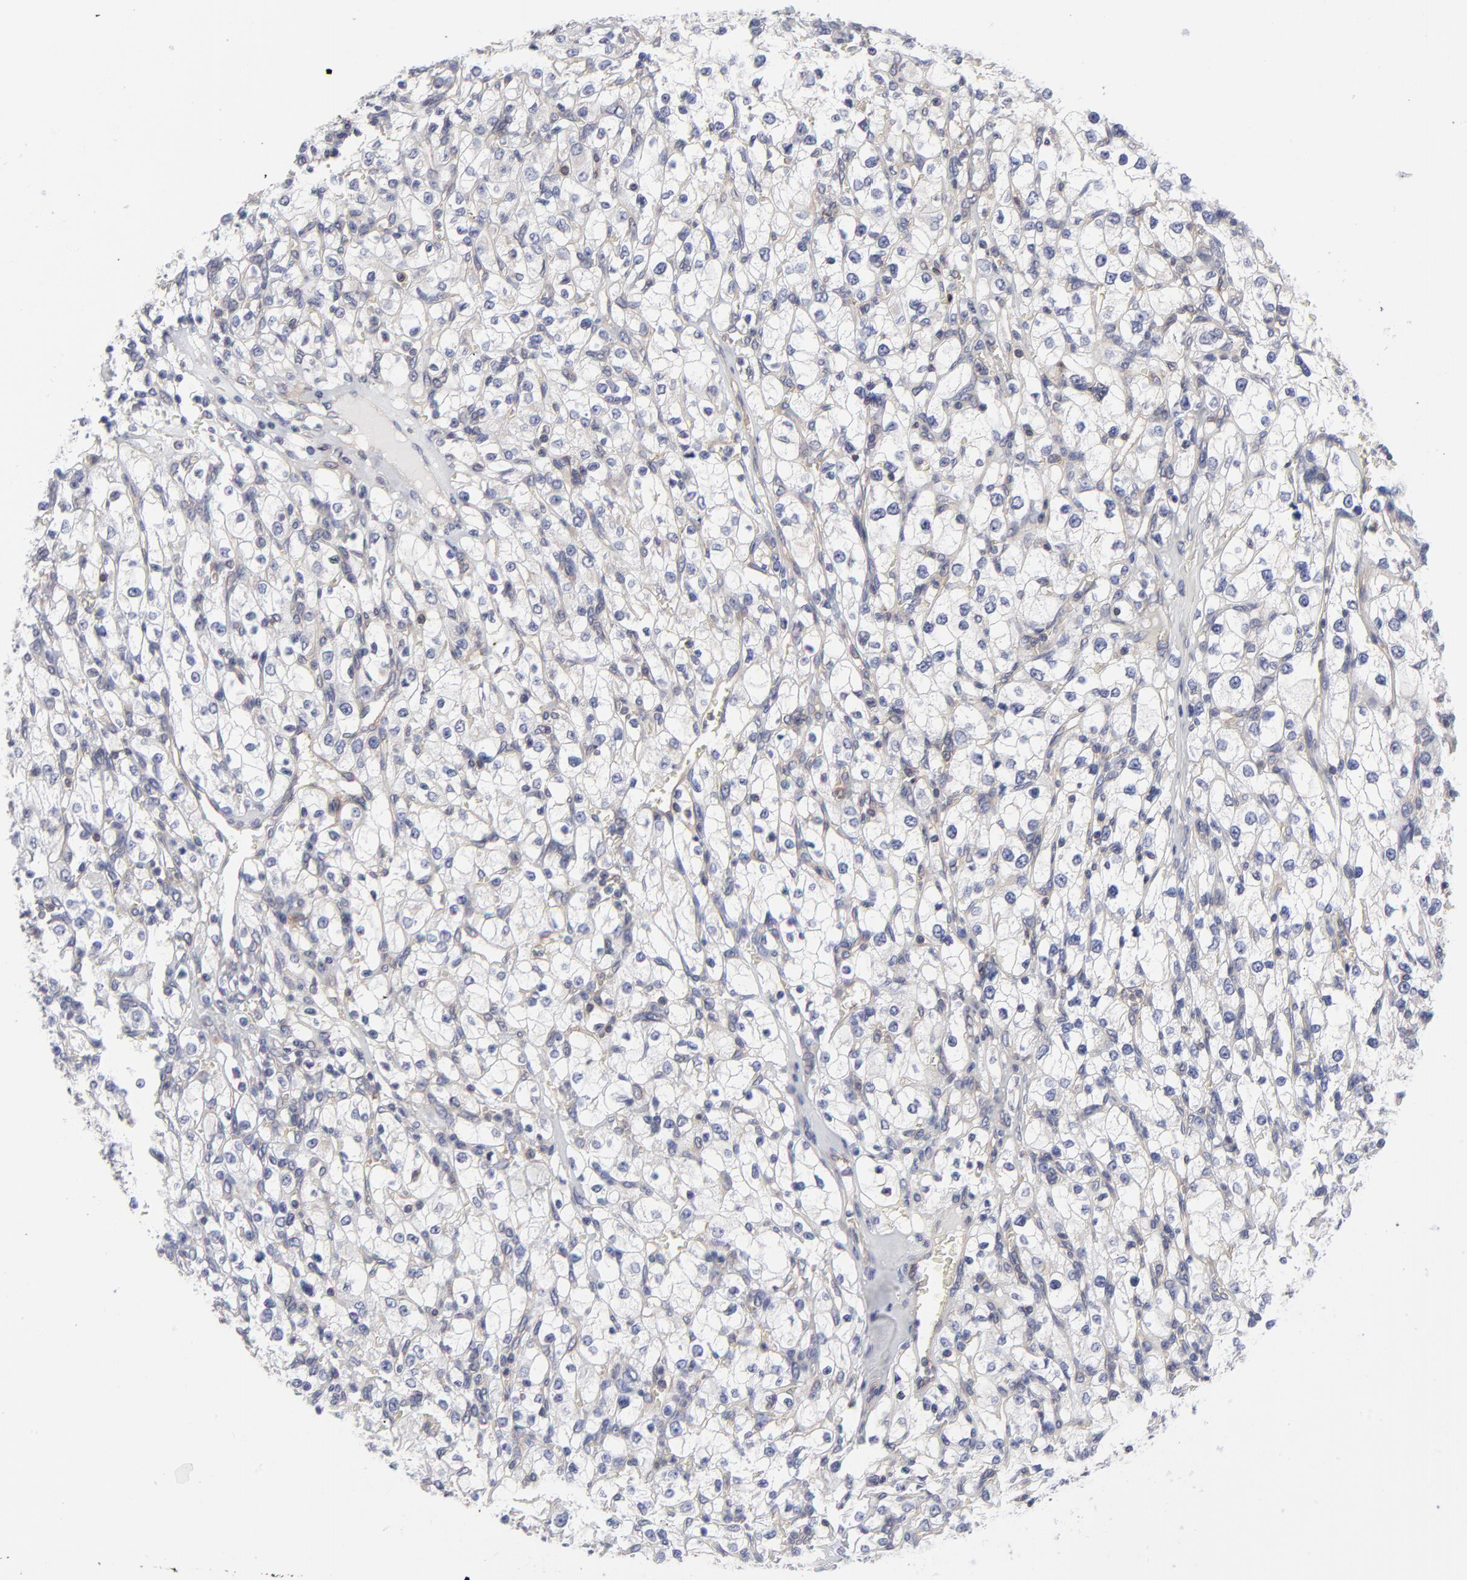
{"staining": {"intensity": "negative", "quantity": "none", "location": "none"}, "tissue": "renal cancer", "cell_type": "Tumor cells", "image_type": "cancer", "snomed": [{"axis": "morphology", "description": "Adenocarcinoma, NOS"}, {"axis": "topography", "description": "Kidney"}], "caption": "Tumor cells show no significant positivity in adenocarcinoma (renal).", "gene": "NFKBIA", "patient": {"sex": "female", "age": 62}}